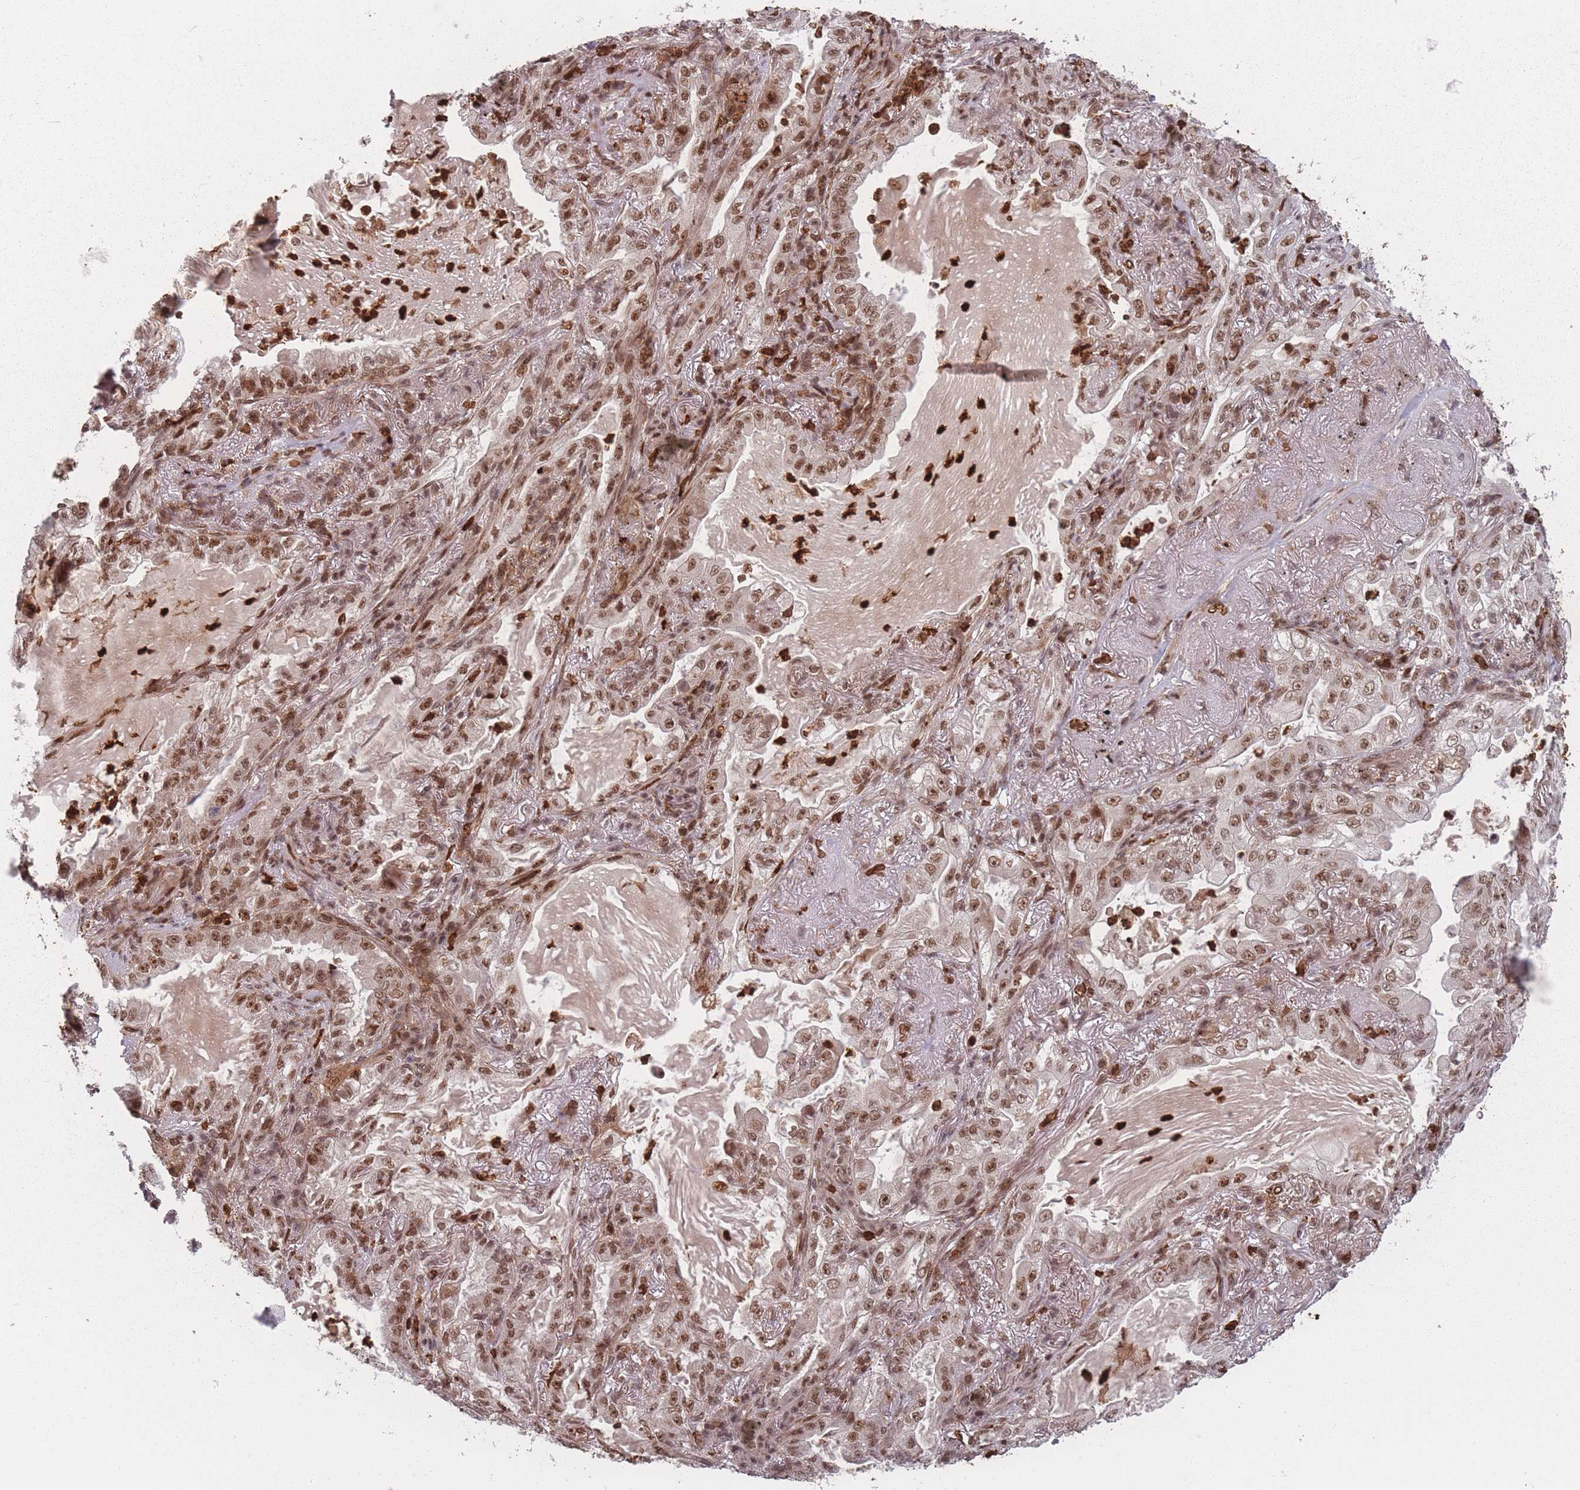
{"staining": {"intensity": "moderate", "quantity": ">75%", "location": "nuclear"}, "tissue": "lung cancer", "cell_type": "Tumor cells", "image_type": "cancer", "snomed": [{"axis": "morphology", "description": "Adenocarcinoma, NOS"}, {"axis": "topography", "description": "Lung"}], "caption": "Immunohistochemical staining of lung cancer (adenocarcinoma) demonstrates moderate nuclear protein expression in about >75% of tumor cells. (IHC, brightfield microscopy, high magnification).", "gene": "WDR55", "patient": {"sex": "female", "age": 73}}